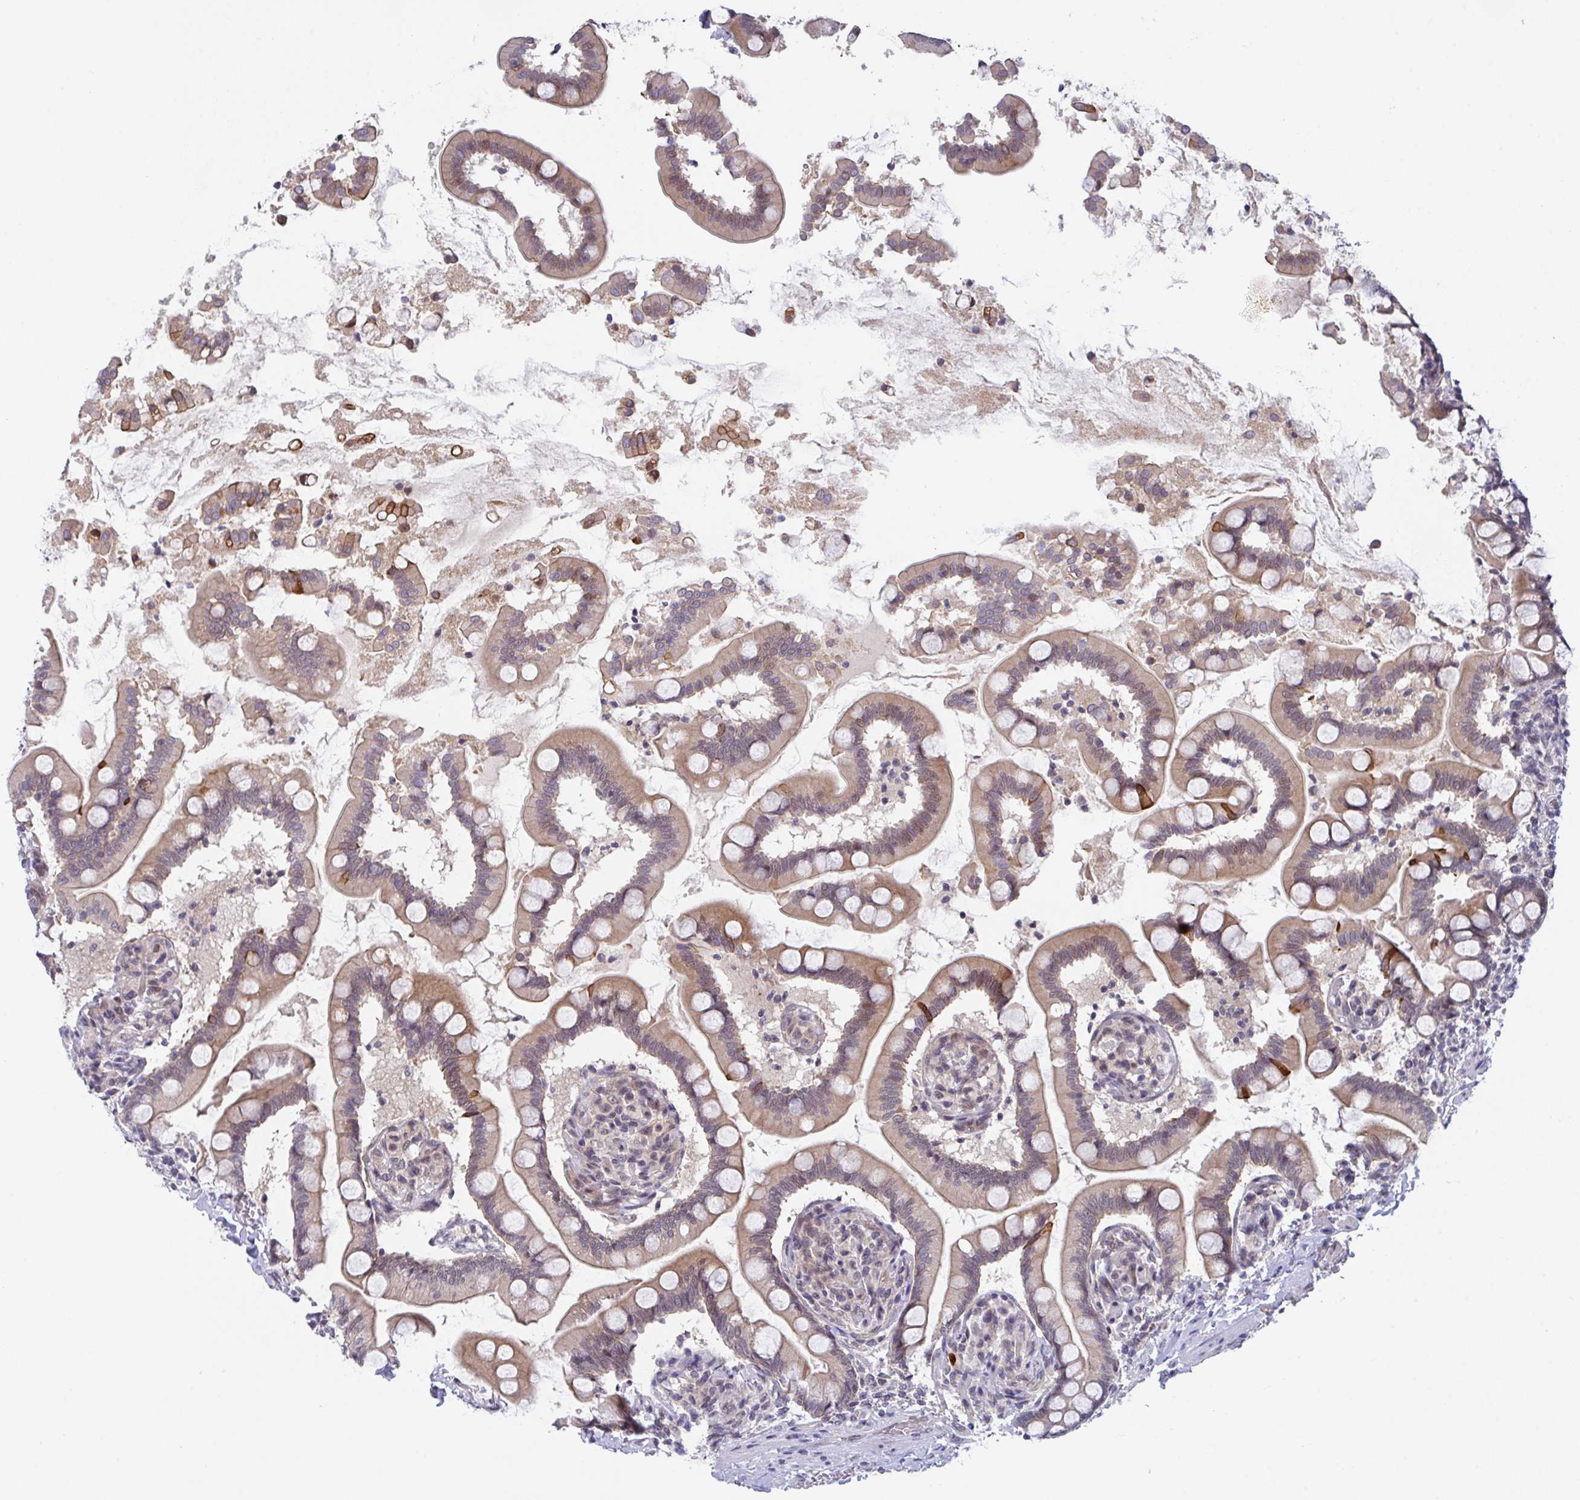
{"staining": {"intensity": "moderate", "quantity": "25%-75%", "location": "cytoplasmic/membranous,nuclear"}, "tissue": "small intestine", "cell_type": "Glandular cells", "image_type": "normal", "snomed": [{"axis": "morphology", "description": "Normal tissue, NOS"}, {"axis": "topography", "description": "Small intestine"}], "caption": "This histopathology image shows immunohistochemistry (IHC) staining of benign small intestine, with medium moderate cytoplasmic/membranous,nuclear positivity in approximately 25%-75% of glandular cells.", "gene": "RBM18", "patient": {"sex": "female", "age": 64}}